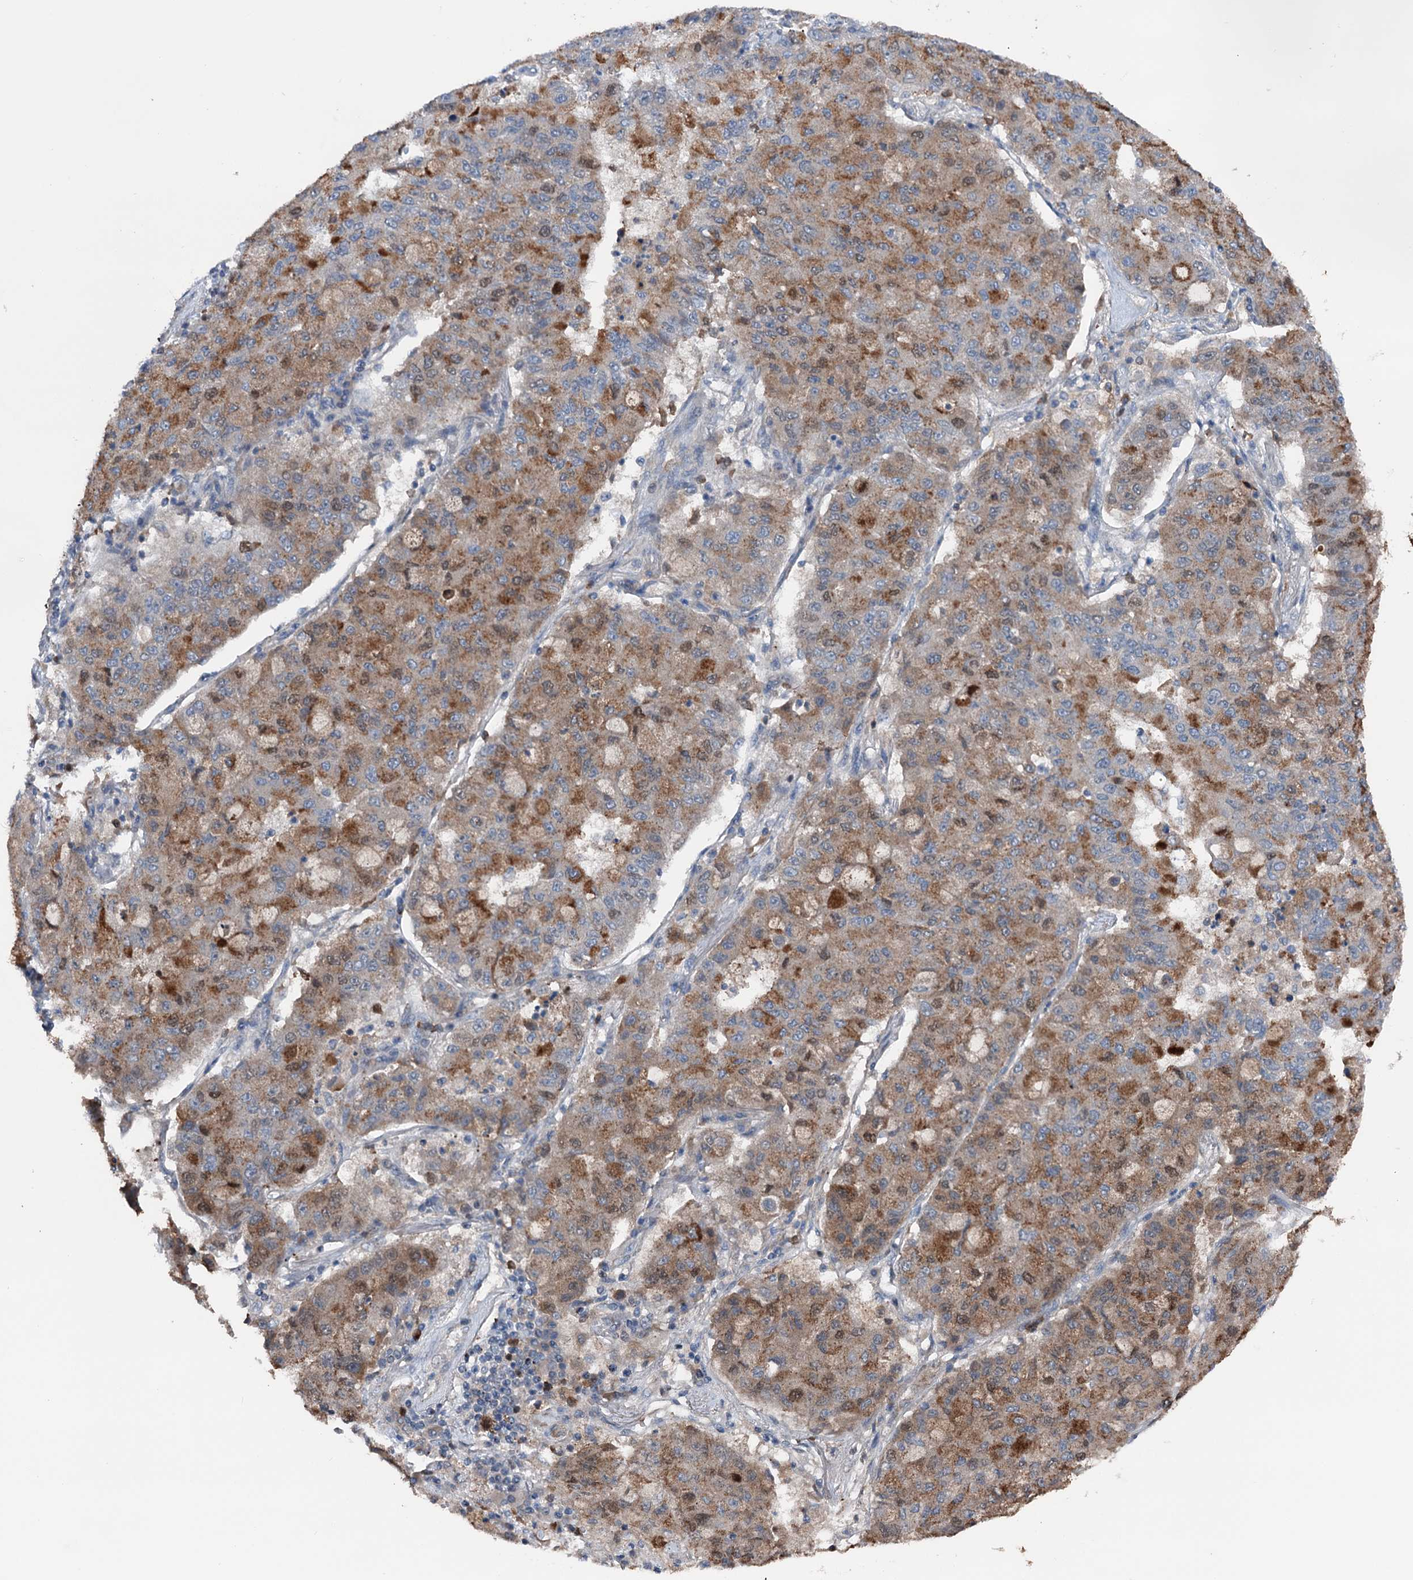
{"staining": {"intensity": "moderate", "quantity": ">75%", "location": "cytoplasmic/membranous"}, "tissue": "lung cancer", "cell_type": "Tumor cells", "image_type": "cancer", "snomed": [{"axis": "morphology", "description": "Squamous cell carcinoma, NOS"}, {"axis": "topography", "description": "Lung"}], "caption": "Tumor cells show medium levels of moderate cytoplasmic/membranous expression in about >75% of cells in human lung cancer (squamous cell carcinoma).", "gene": "NCAPD2", "patient": {"sex": "male", "age": 74}}